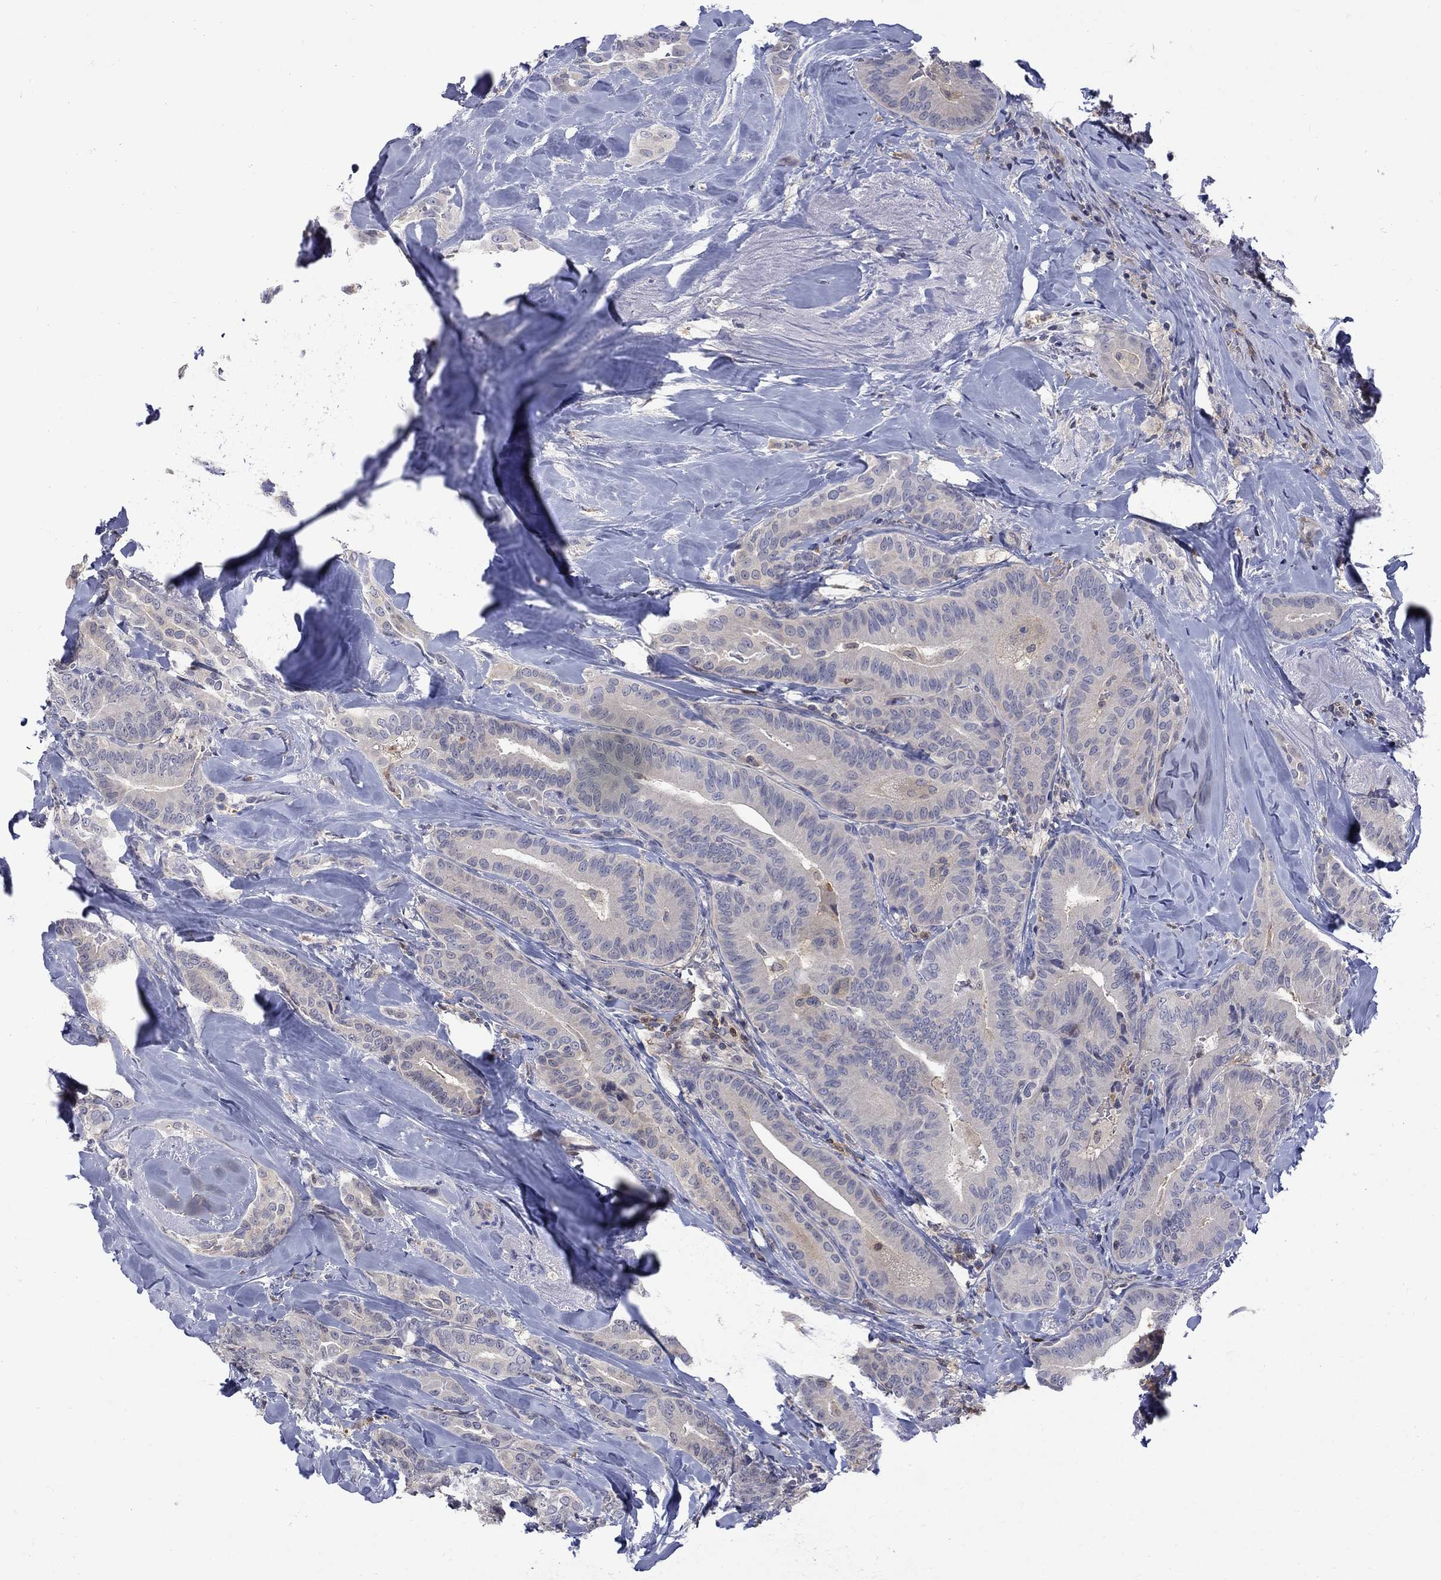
{"staining": {"intensity": "negative", "quantity": "none", "location": "none"}, "tissue": "thyroid cancer", "cell_type": "Tumor cells", "image_type": "cancer", "snomed": [{"axis": "morphology", "description": "Papillary adenocarcinoma, NOS"}, {"axis": "topography", "description": "Thyroid gland"}], "caption": "The immunohistochemistry (IHC) photomicrograph has no significant expression in tumor cells of papillary adenocarcinoma (thyroid) tissue.", "gene": "HKDC1", "patient": {"sex": "male", "age": 61}}